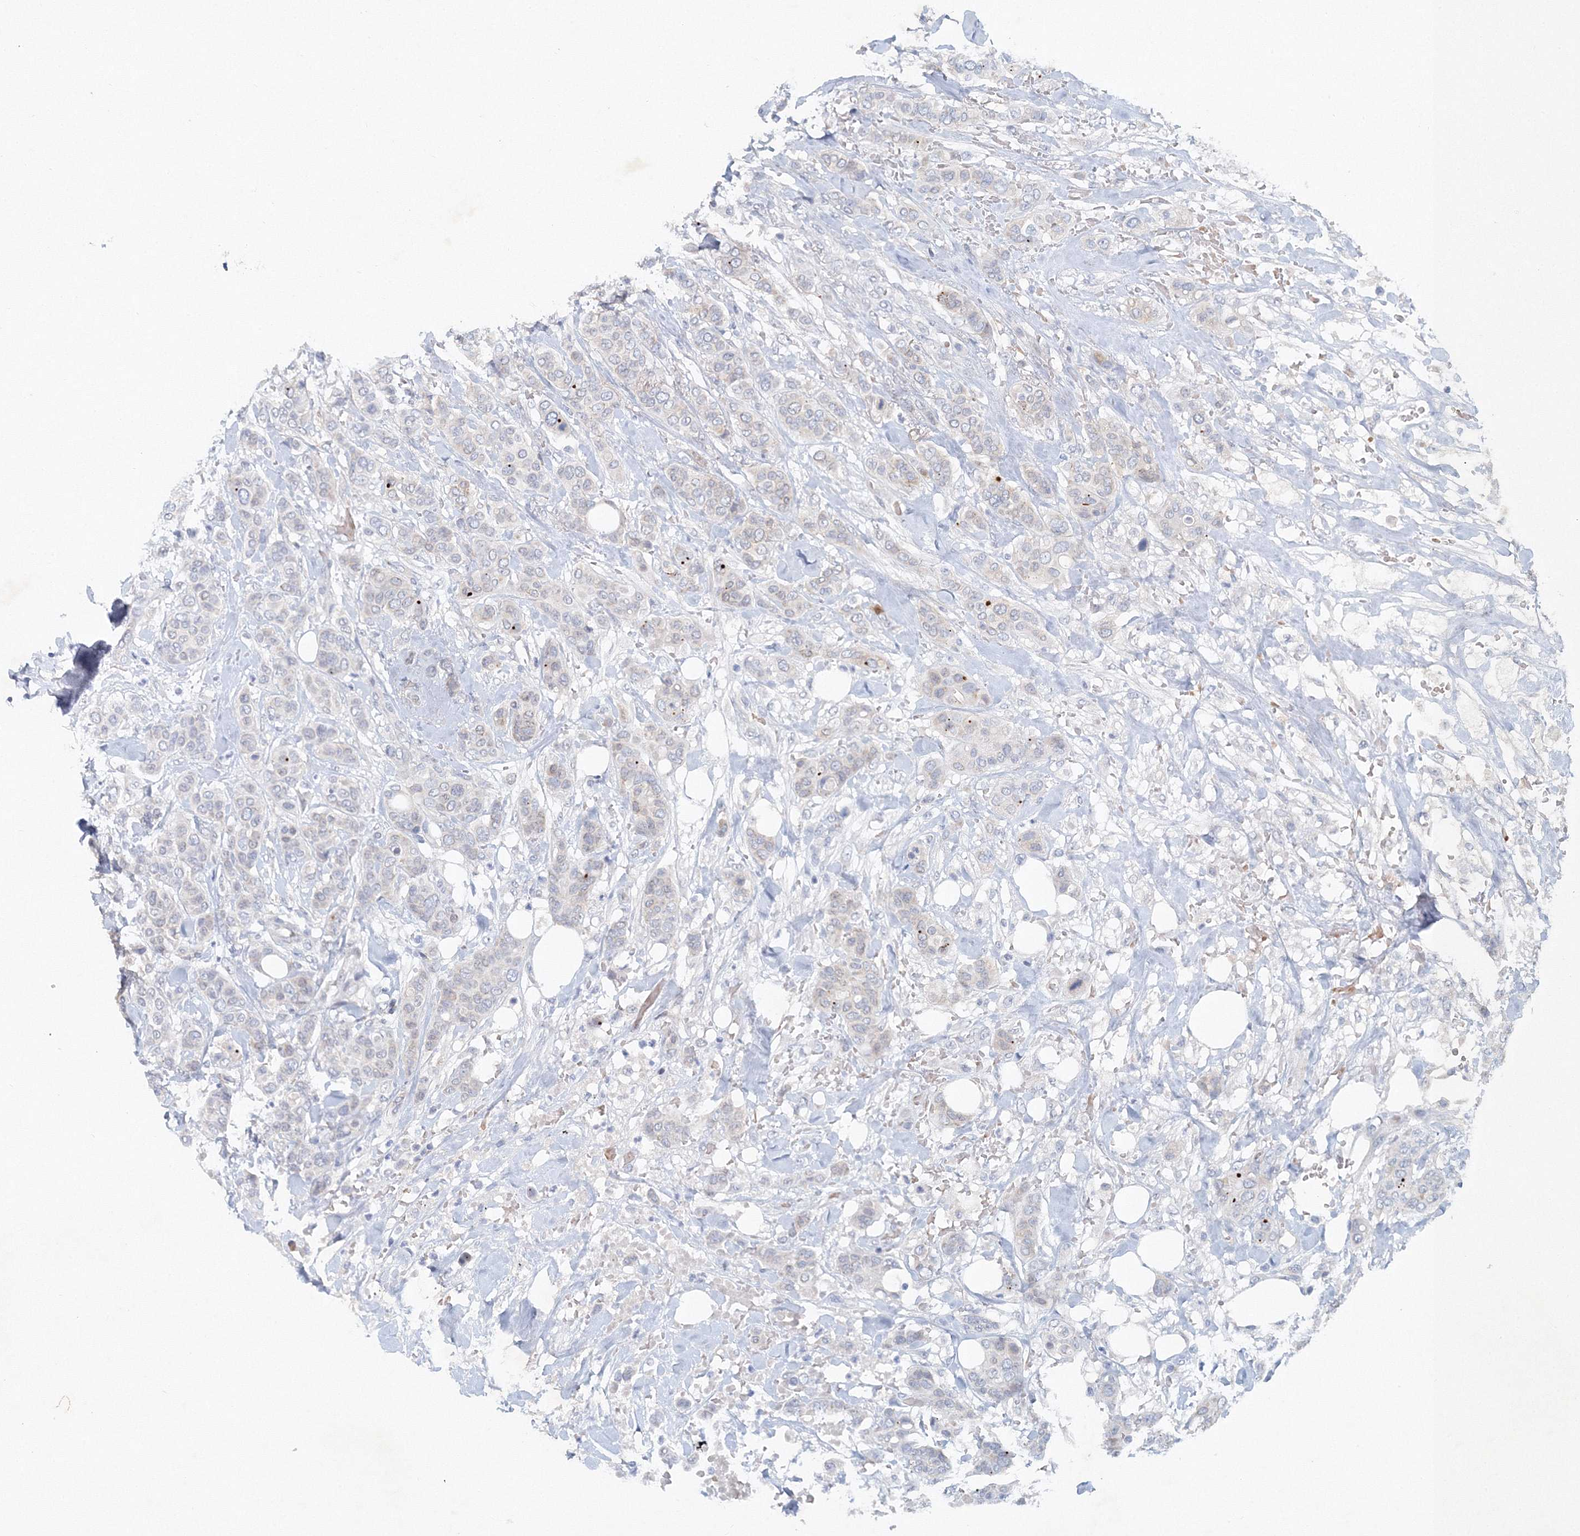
{"staining": {"intensity": "negative", "quantity": "none", "location": "none"}, "tissue": "breast cancer", "cell_type": "Tumor cells", "image_type": "cancer", "snomed": [{"axis": "morphology", "description": "Lobular carcinoma"}, {"axis": "topography", "description": "Breast"}], "caption": "There is no significant positivity in tumor cells of breast cancer. (DAB (3,3'-diaminobenzidine) IHC, high magnification).", "gene": "SH3BP5", "patient": {"sex": "female", "age": 51}}